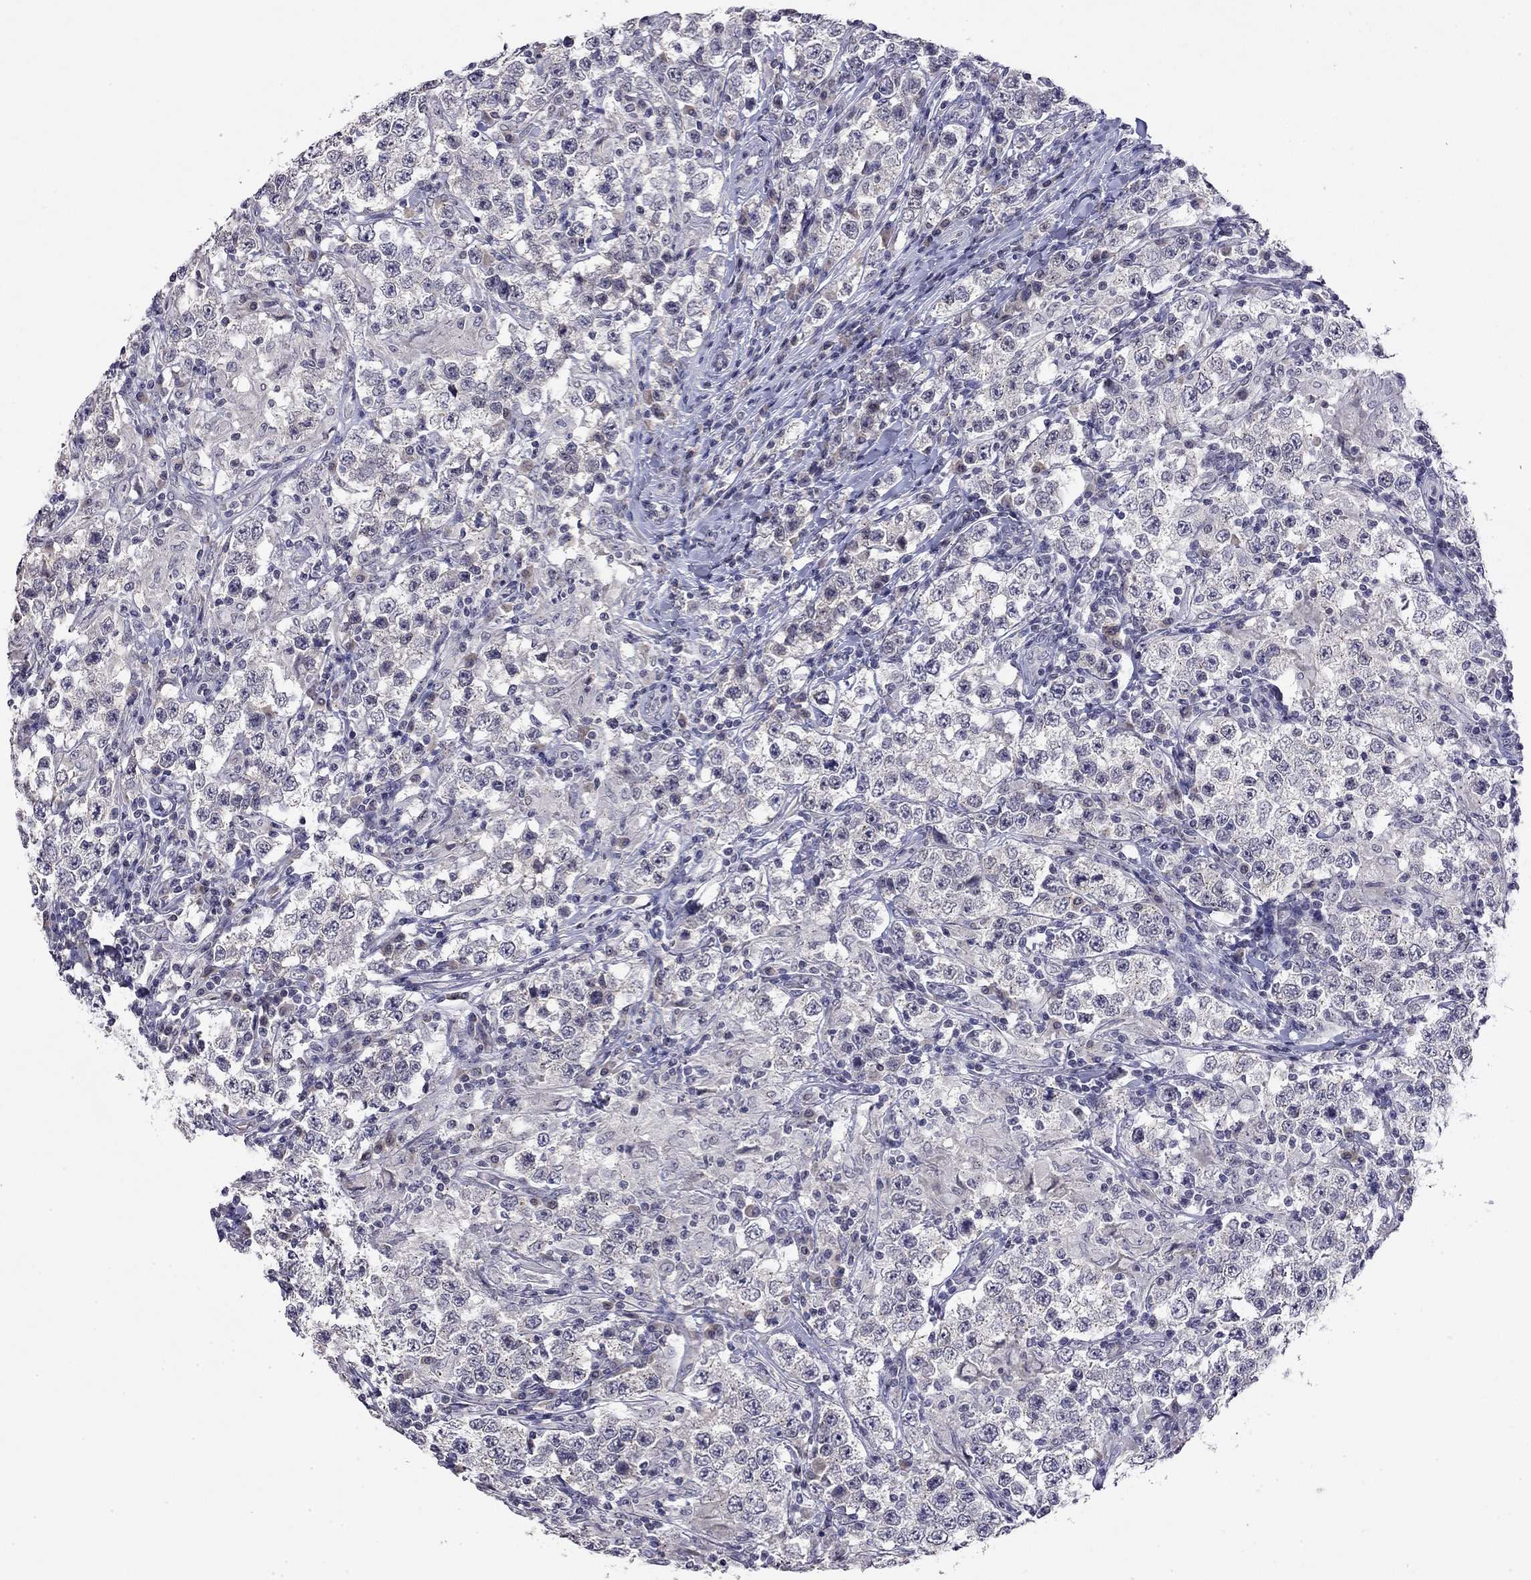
{"staining": {"intensity": "weak", "quantity": "<25%", "location": "cytoplasmic/membranous"}, "tissue": "testis cancer", "cell_type": "Tumor cells", "image_type": "cancer", "snomed": [{"axis": "morphology", "description": "Seminoma, NOS"}, {"axis": "morphology", "description": "Carcinoma, Embryonal, NOS"}, {"axis": "topography", "description": "Testis"}], "caption": "High magnification brightfield microscopy of embryonal carcinoma (testis) stained with DAB (brown) and counterstained with hematoxylin (blue): tumor cells show no significant positivity. (DAB immunohistochemistry (IHC), high magnification).", "gene": "WNK3", "patient": {"sex": "male", "age": 41}}